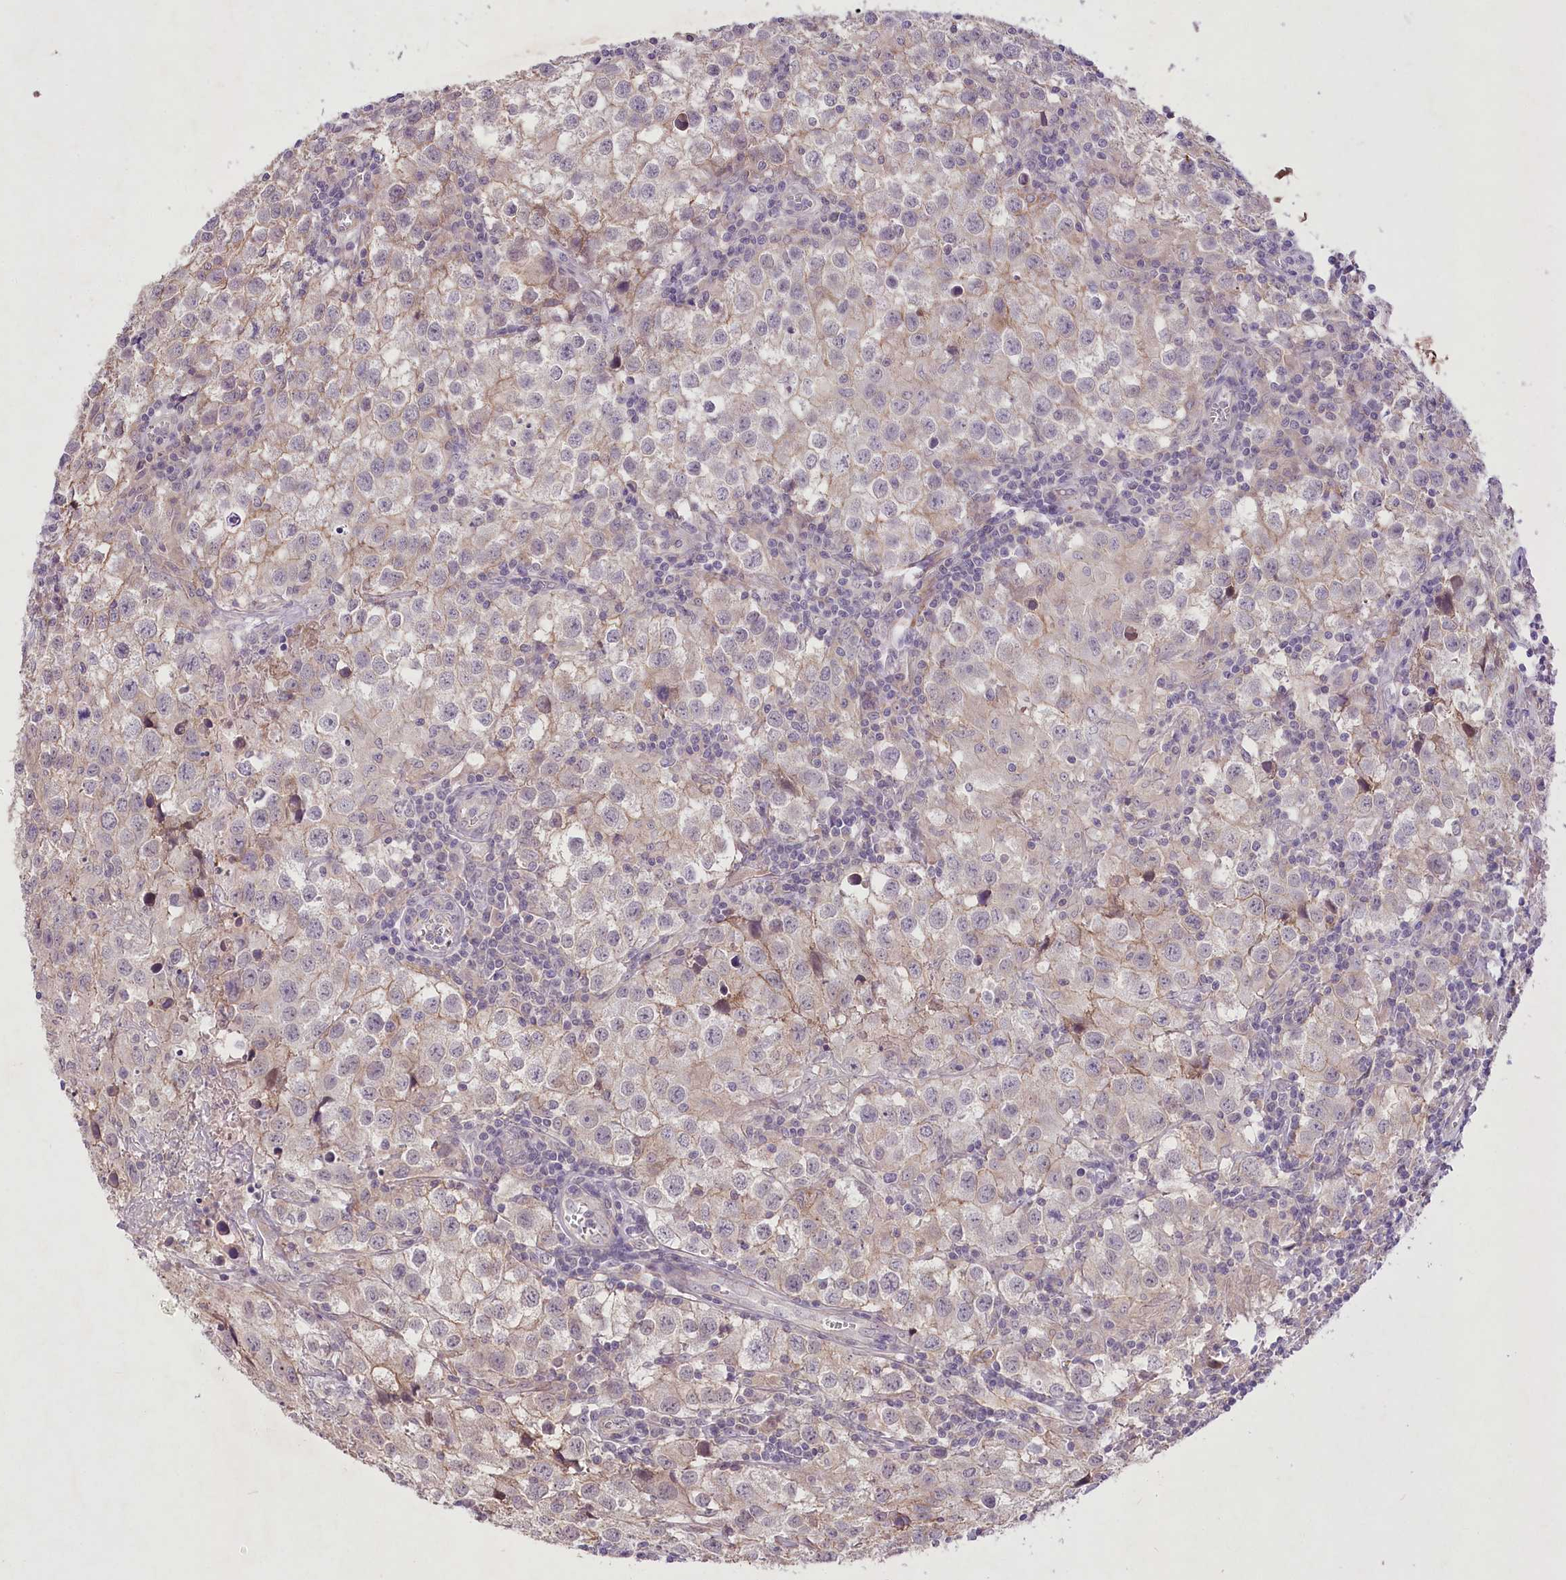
{"staining": {"intensity": "weak", "quantity": "<25%", "location": "cytoplasmic/membranous"}, "tissue": "testis cancer", "cell_type": "Tumor cells", "image_type": "cancer", "snomed": [{"axis": "morphology", "description": "Seminoma, NOS"}, {"axis": "morphology", "description": "Carcinoma, Embryonal, NOS"}, {"axis": "topography", "description": "Testis"}], "caption": "Immunohistochemistry micrograph of neoplastic tissue: embryonal carcinoma (testis) stained with DAB (3,3'-diaminobenzidine) displays no significant protein positivity in tumor cells.", "gene": "ENPP1", "patient": {"sex": "male", "age": 43}}